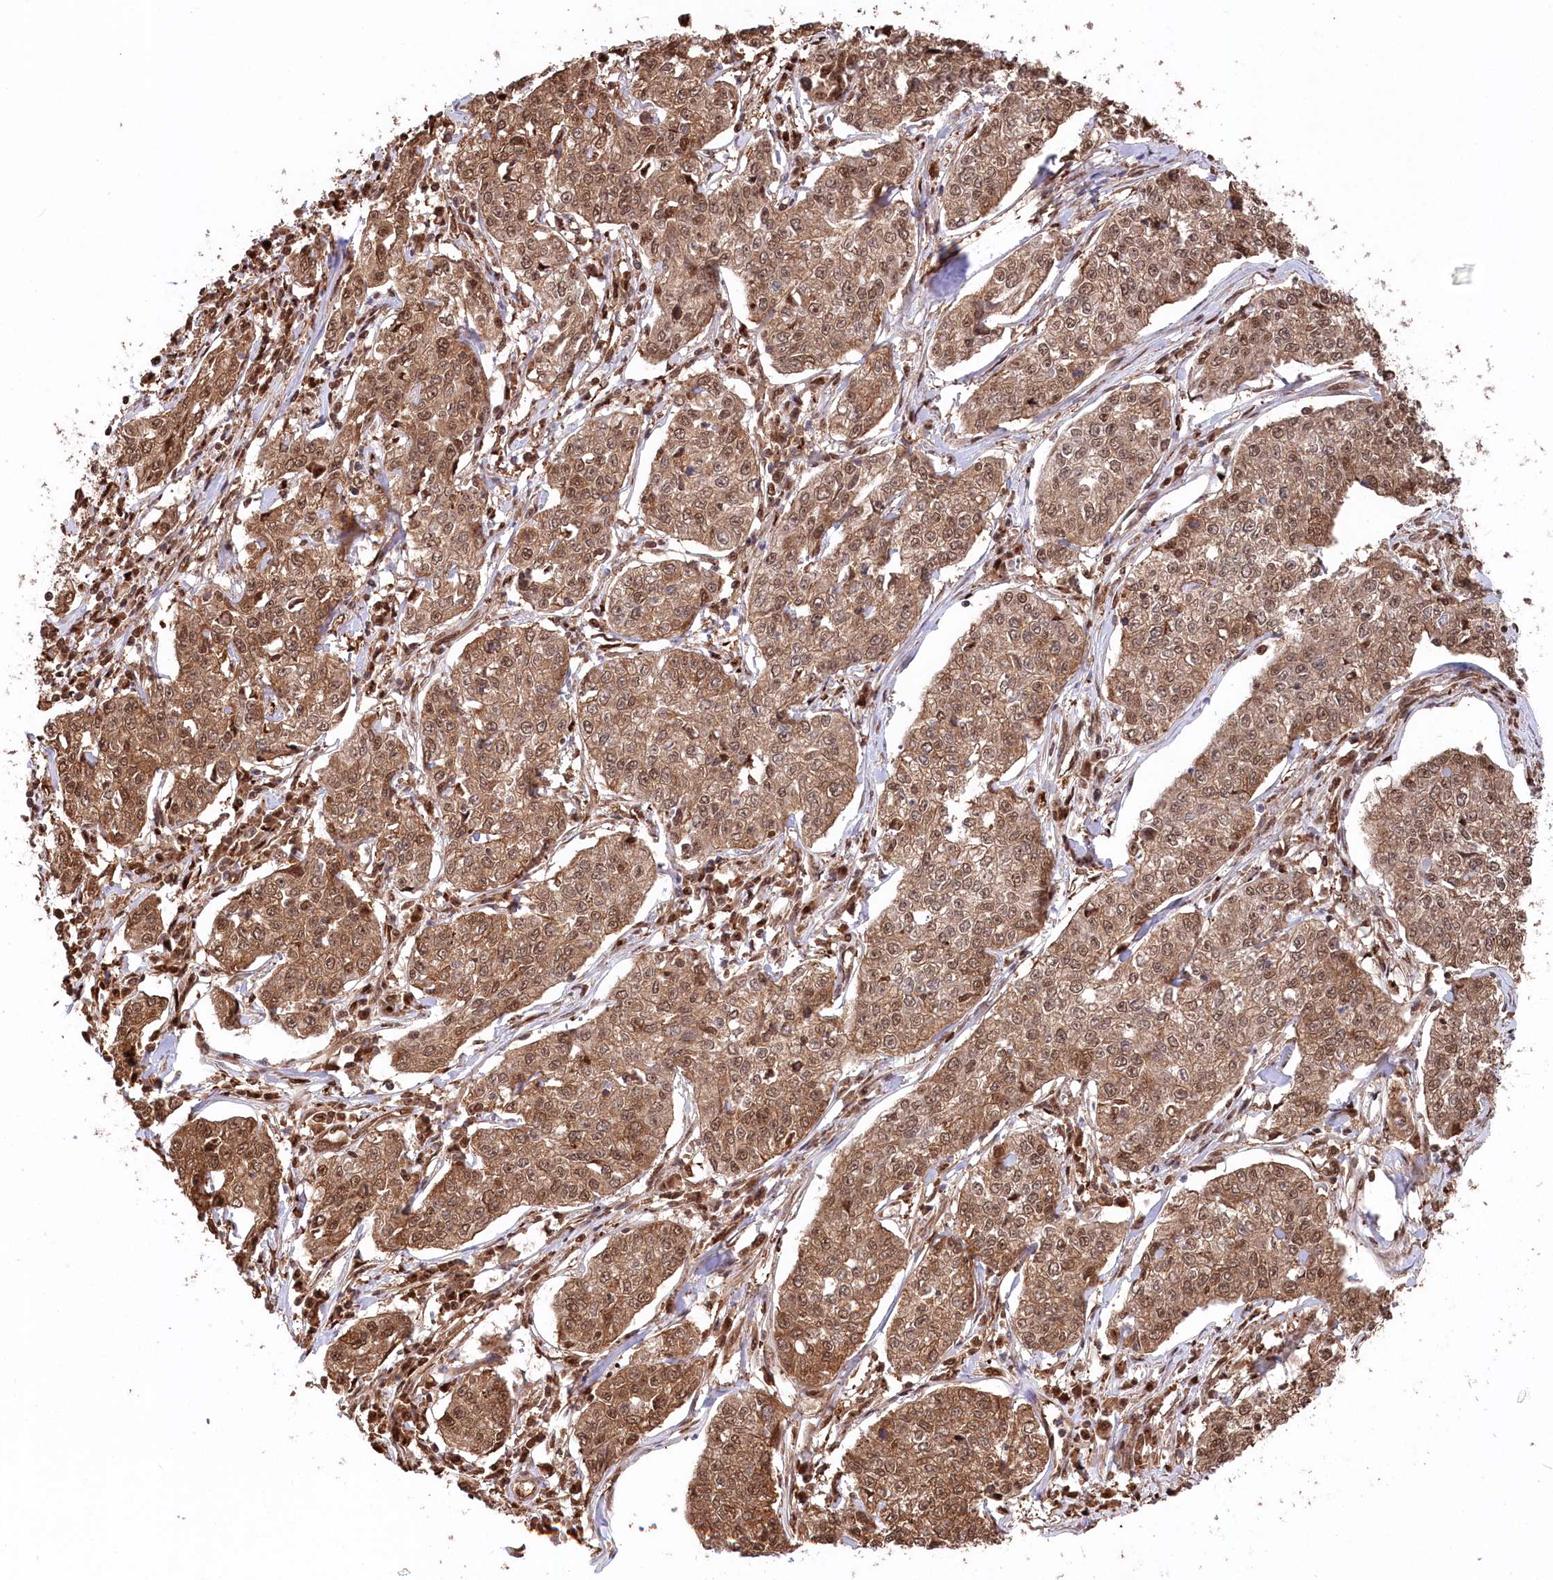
{"staining": {"intensity": "moderate", "quantity": ">75%", "location": "cytoplasmic/membranous,nuclear"}, "tissue": "cervical cancer", "cell_type": "Tumor cells", "image_type": "cancer", "snomed": [{"axis": "morphology", "description": "Squamous cell carcinoma, NOS"}, {"axis": "topography", "description": "Cervix"}], "caption": "Tumor cells display medium levels of moderate cytoplasmic/membranous and nuclear expression in approximately >75% of cells in human cervical cancer. The staining is performed using DAB (3,3'-diaminobenzidine) brown chromogen to label protein expression. The nuclei are counter-stained blue using hematoxylin.", "gene": "PSMA1", "patient": {"sex": "female", "age": 35}}